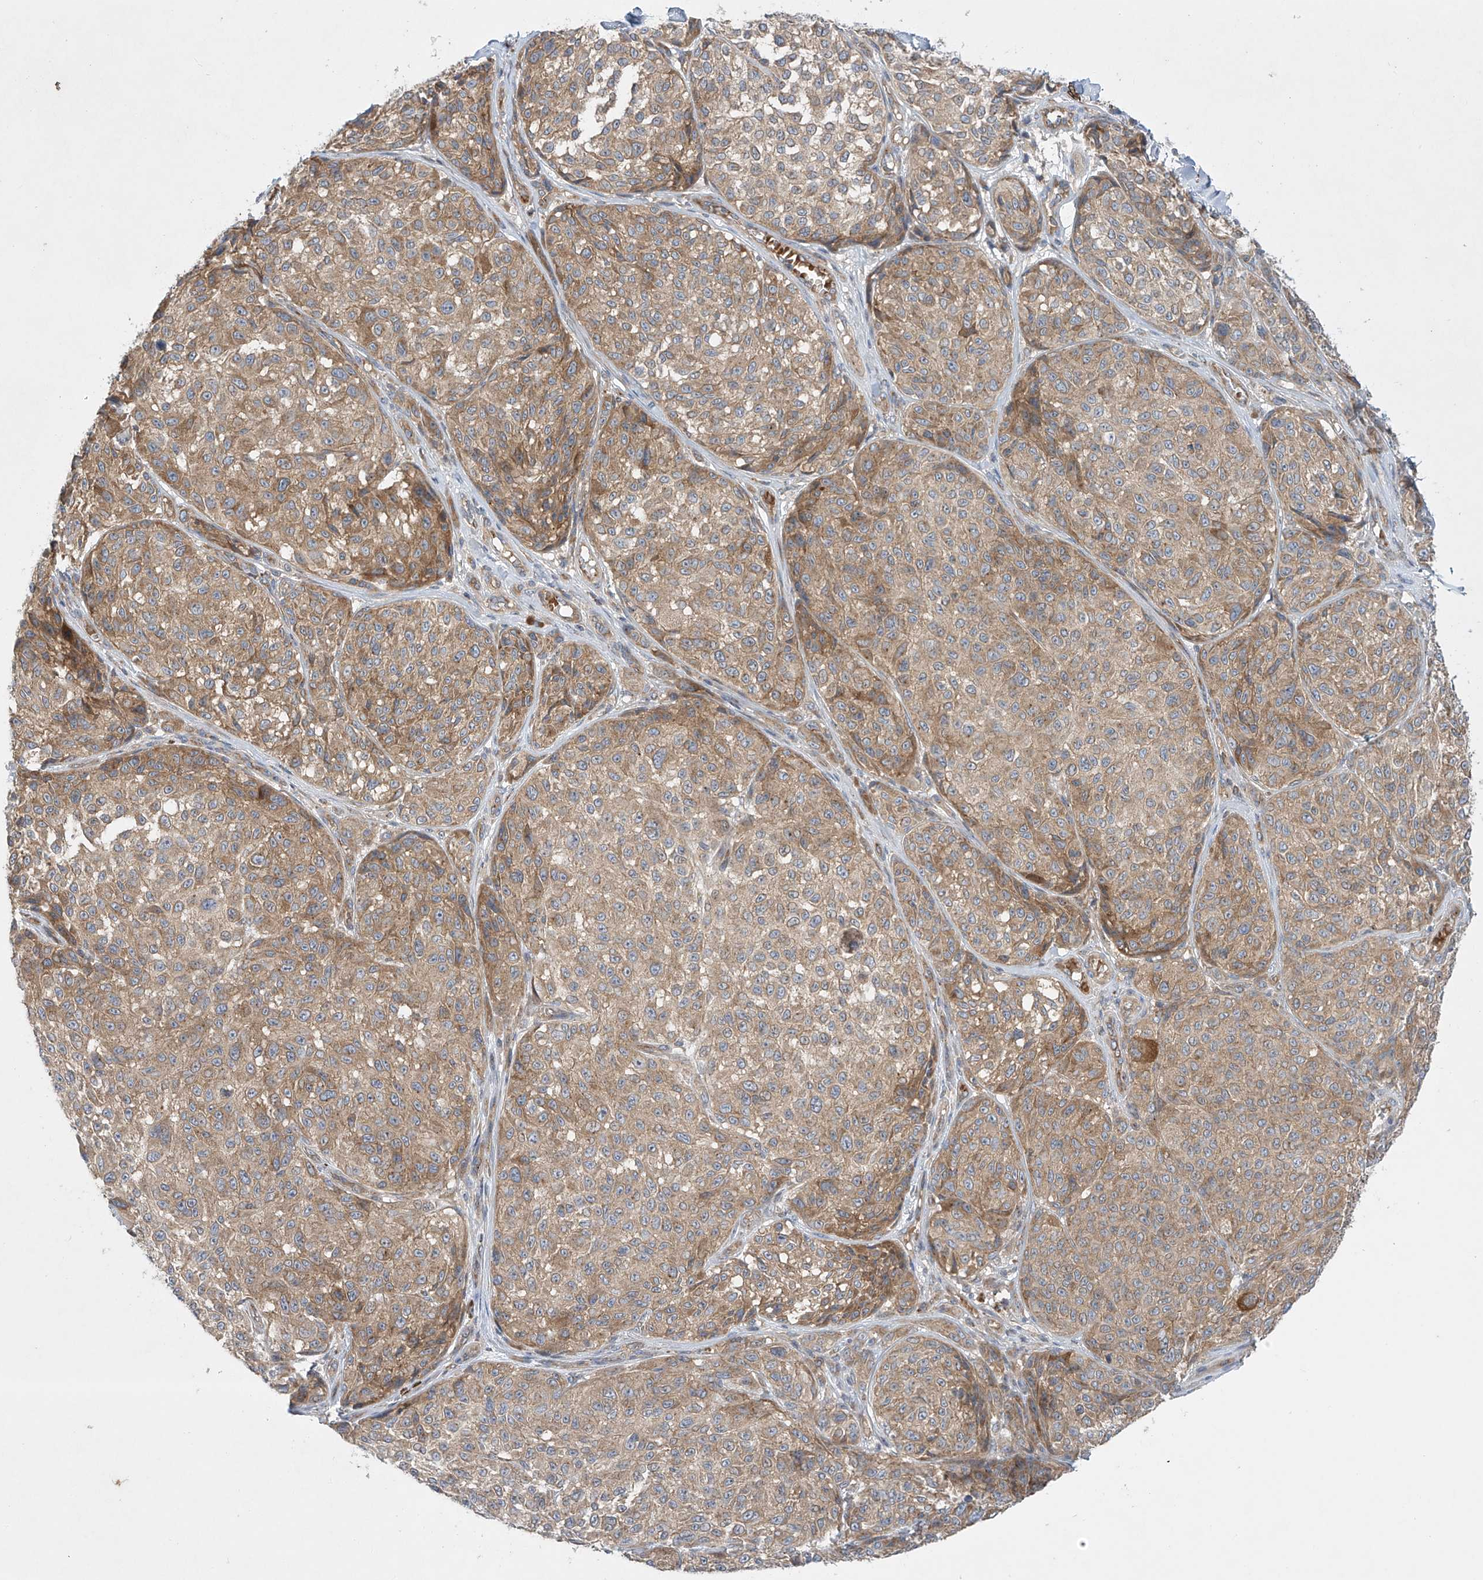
{"staining": {"intensity": "moderate", "quantity": ">75%", "location": "cytoplasmic/membranous"}, "tissue": "melanoma", "cell_type": "Tumor cells", "image_type": "cancer", "snomed": [{"axis": "morphology", "description": "Malignant melanoma, NOS"}, {"axis": "topography", "description": "Skin"}], "caption": "Malignant melanoma stained with immunohistochemistry (IHC) reveals moderate cytoplasmic/membranous staining in approximately >75% of tumor cells.", "gene": "TJAP1", "patient": {"sex": "male", "age": 83}}